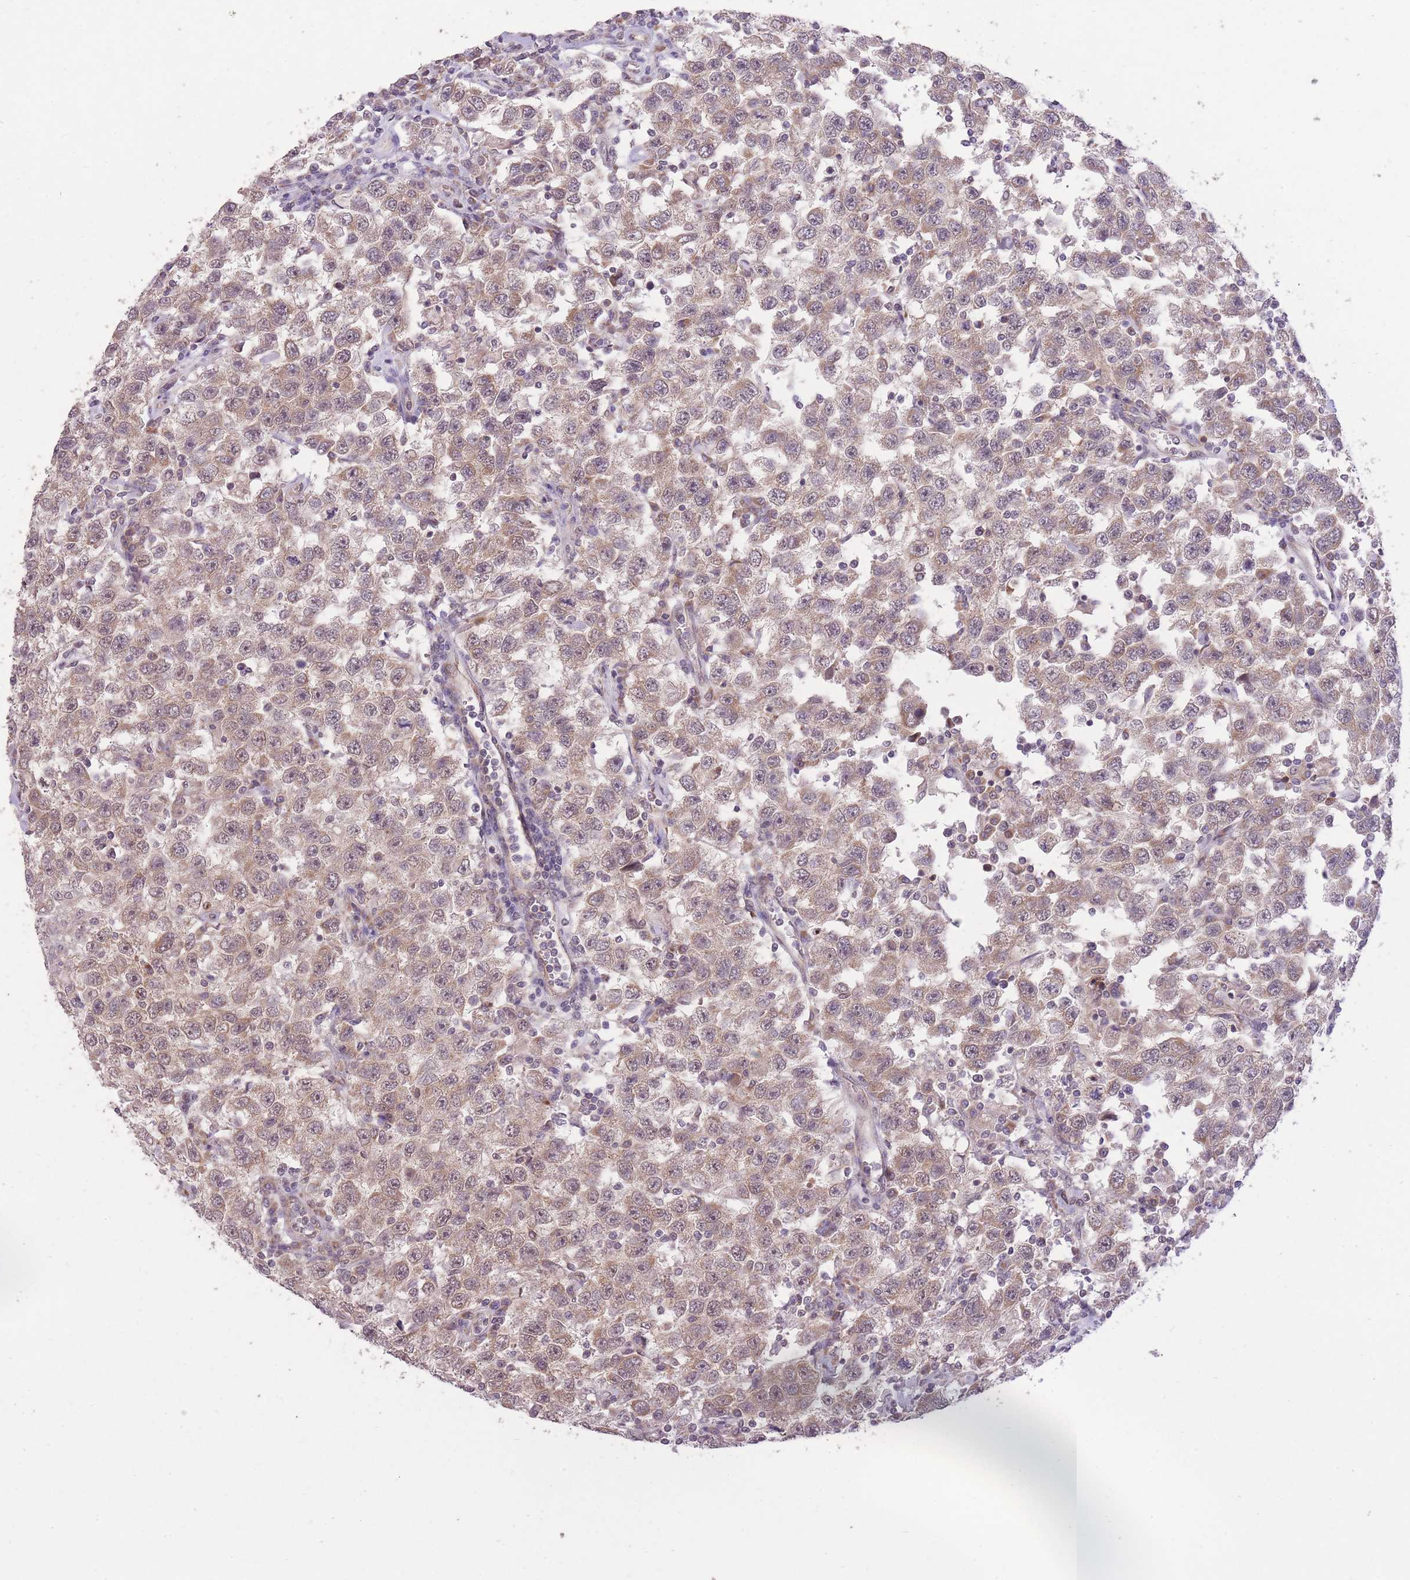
{"staining": {"intensity": "weak", "quantity": ">75%", "location": "cytoplasmic/membranous"}, "tissue": "testis cancer", "cell_type": "Tumor cells", "image_type": "cancer", "snomed": [{"axis": "morphology", "description": "Seminoma, NOS"}, {"axis": "topography", "description": "Testis"}], "caption": "Protein expression analysis of human seminoma (testis) reveals weak cytoplasmic/membranous staining in approximately >75% of tumor cells. The protein of interest is shown in brown color, while the nuclei are stained blue.", "gene": "ELOA2", "patient": {"sex": "male", "age": 41}}